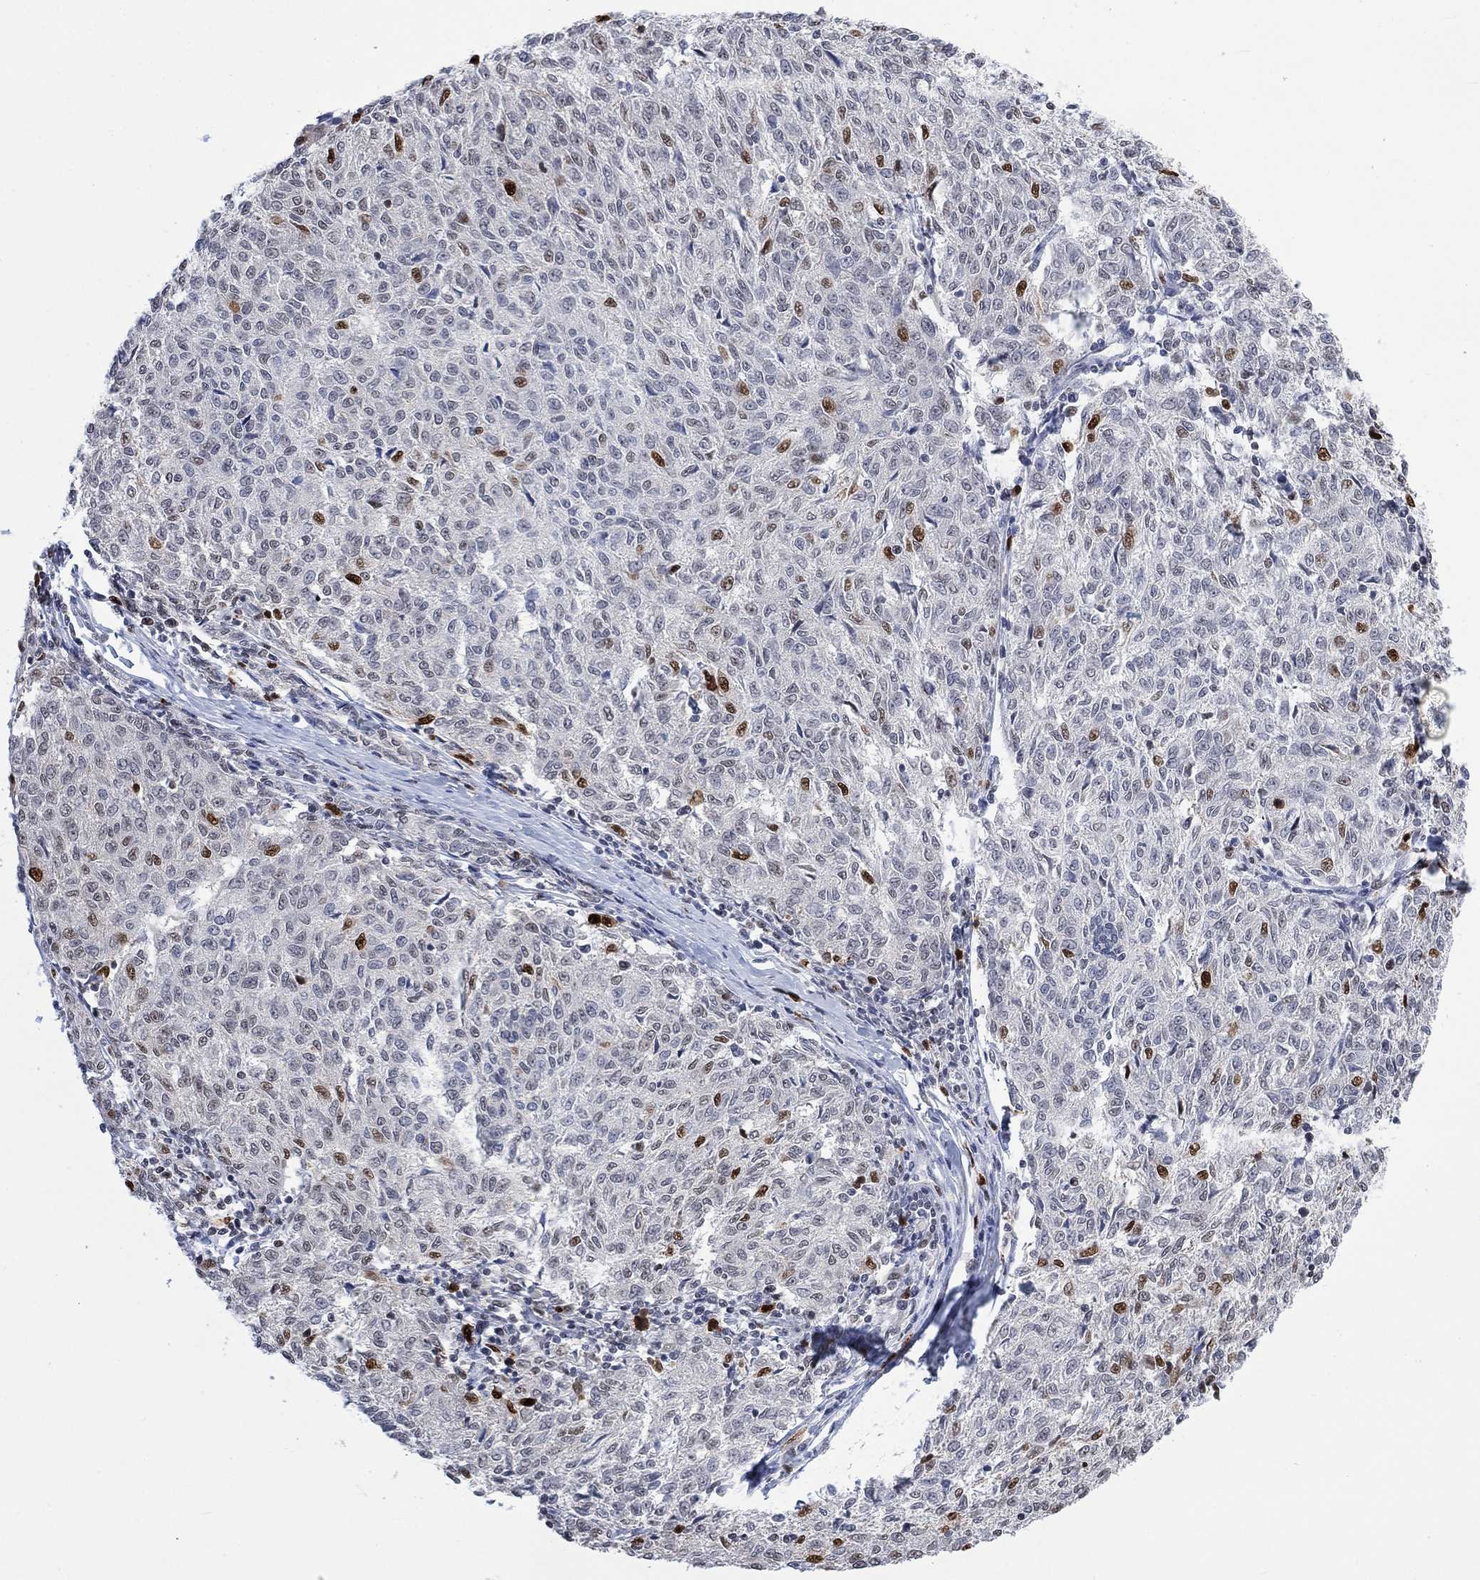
{"staining": {"intensity": "strong", "quantity": "<25%", "location": "nuclear"}, "tissue": "melanoma", "cell_type": "Tumor cells", "image_type": "cancer", "snomed": [{"axis": "morphology", "description": "Malignant melanoma, NOS"}, {"axis": "topography", "description": "Skin"}], "caption": "A brown stain labels strong nuclear staining of a protein in melanoma tumor cells.", "gene": "RAD54L2", "patient": {"sex": "female", "age": 72}}